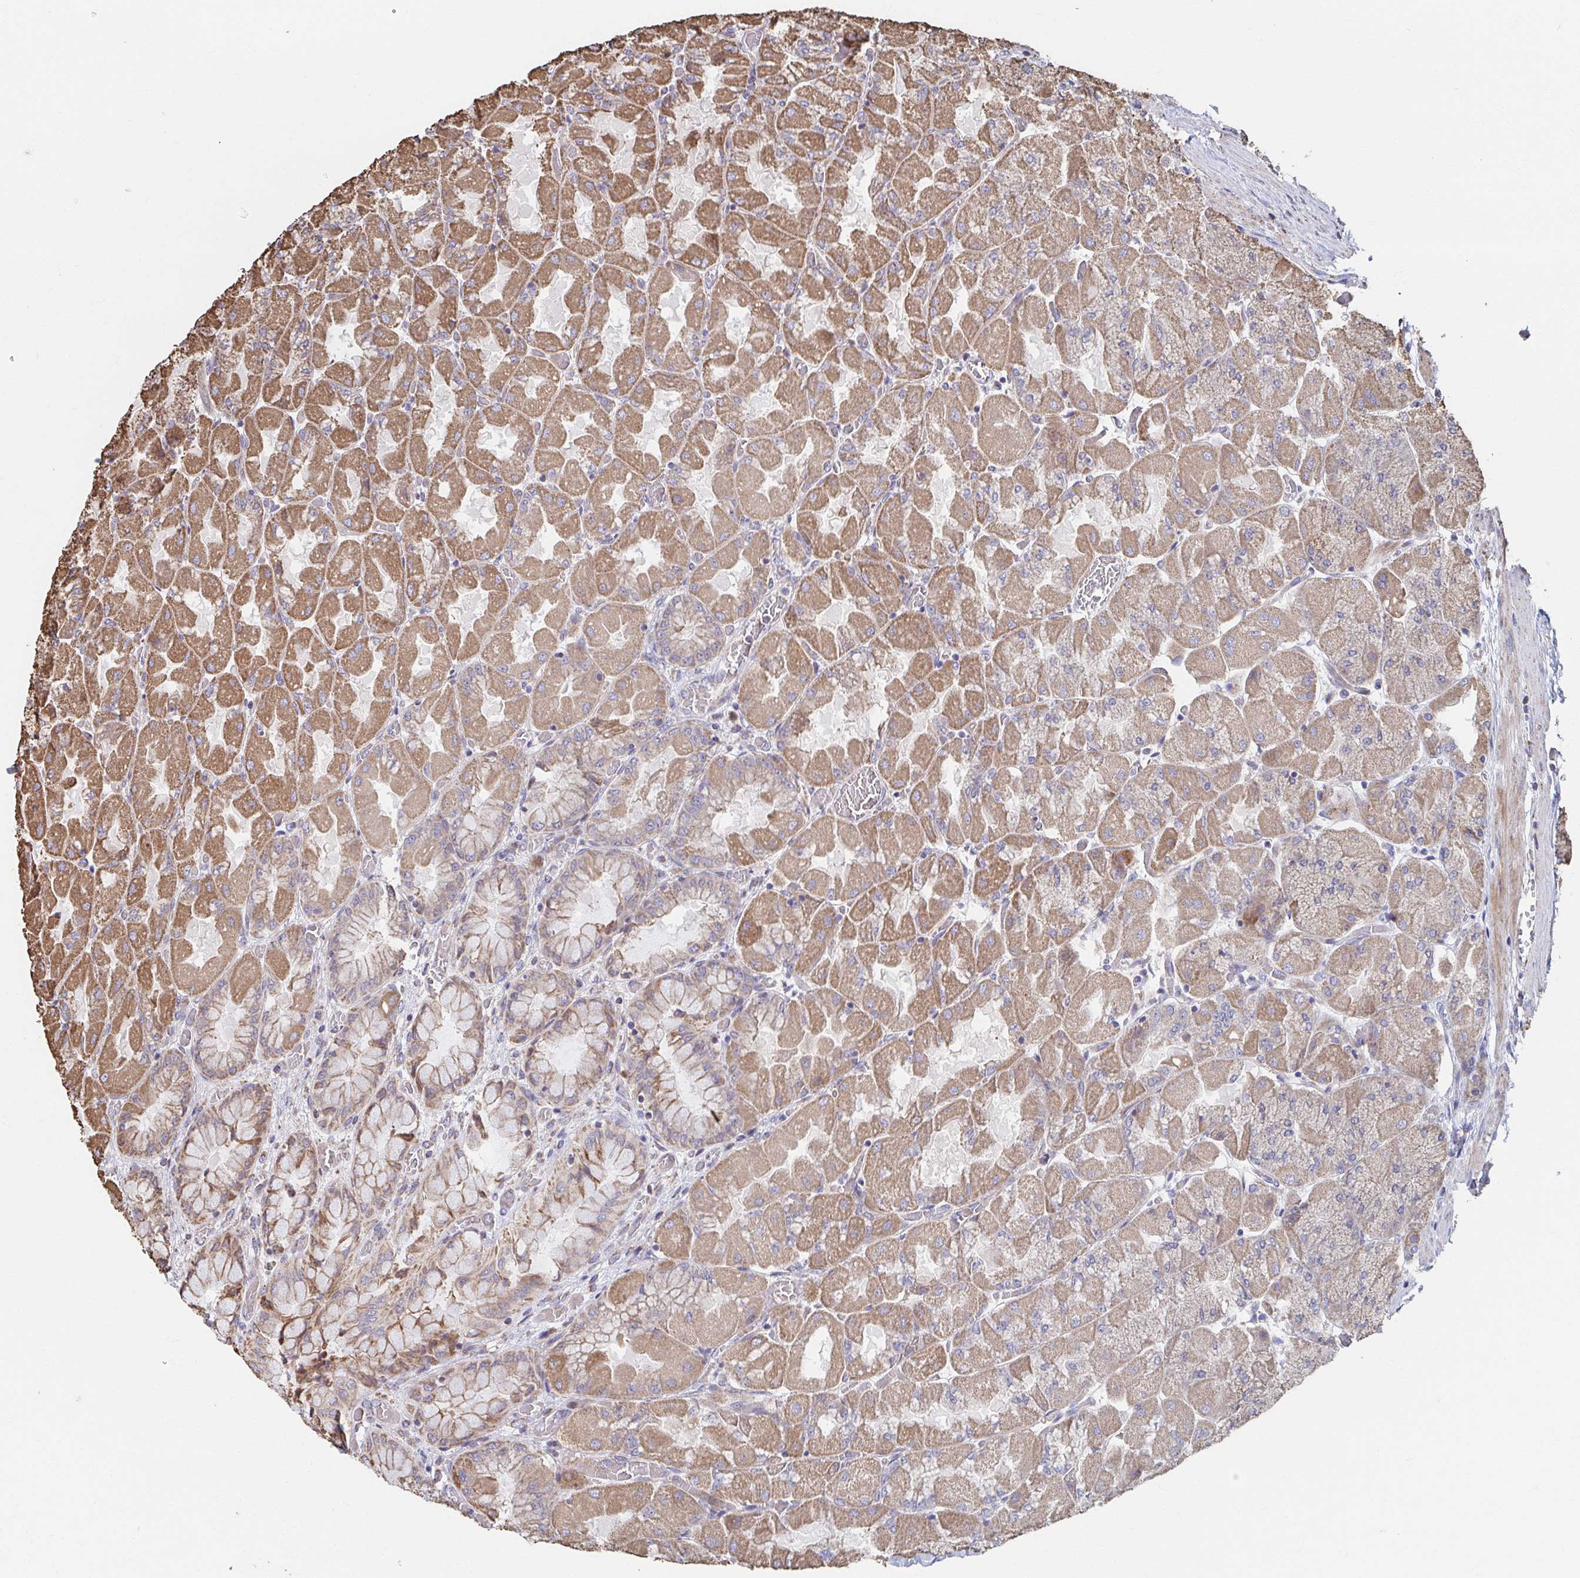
{"staining": {"intensity": "moderate", "quantity": ">75%", "location": "cytoplasmic/membranous"}, "tissue": "stomach", "cell_type": "Glandular cells", "image_type": "normal", "snomed": [{"axis": "morphology", "description": "Normal tissue, NOS"}, {"axis": "topography", "description": "Stomach"}], "caption": "Brown immunohistochemical staining in normal stomach demonstrates moderate cytoplasmic/membranous staining in approximately >75% of glandular cells.", "gene": "SAT1", "patient": {"sex": "female", "age": 61}}